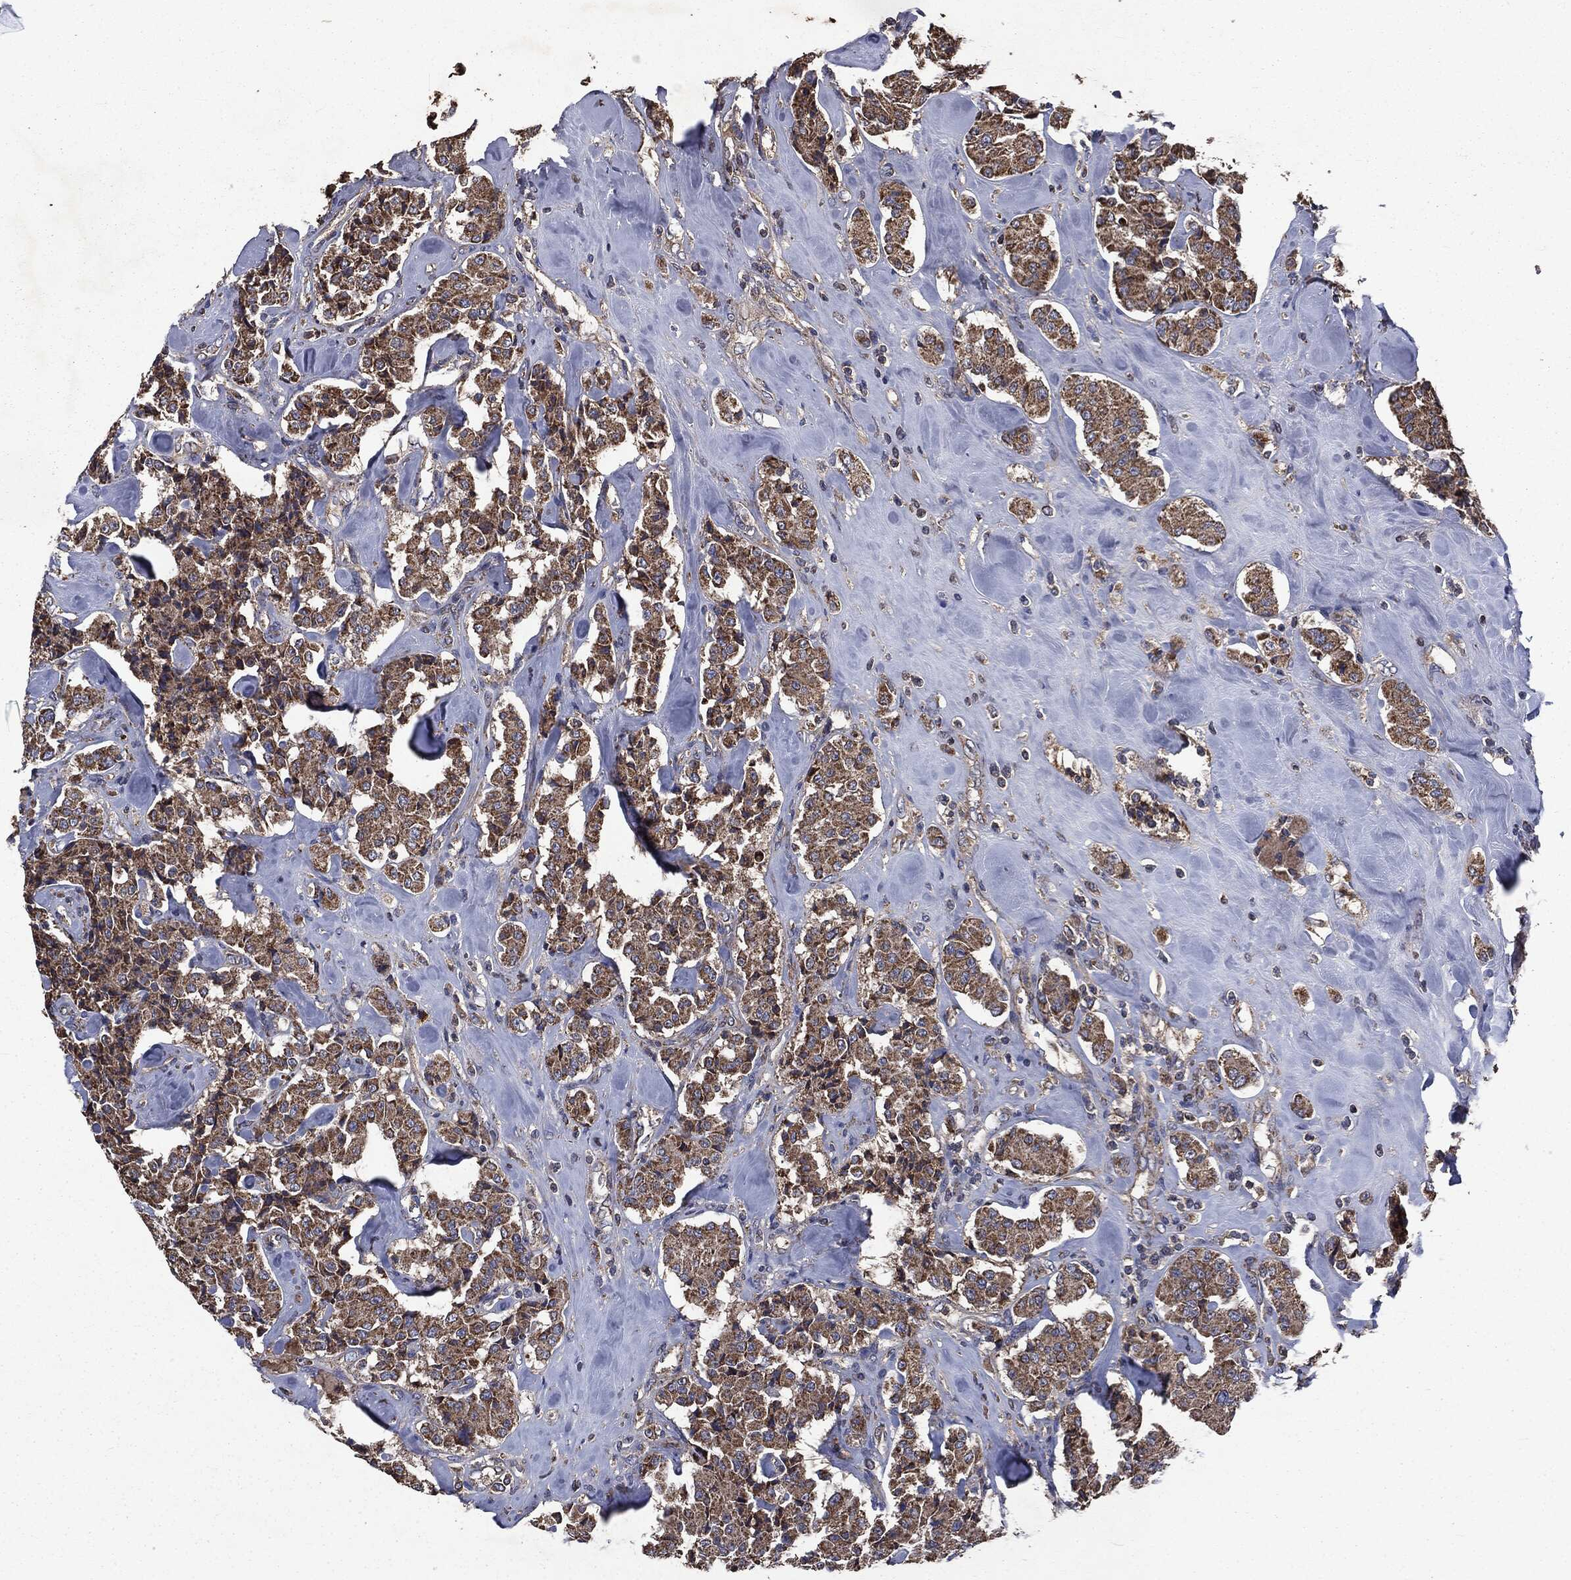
{"staining": {"intensity": "strong", "quantity": ">75%", "location": "cytoplasmic/membranous"}, "tissue": "carcinoid", "cell_type": "Tumor cells", "image_type": "cancer", "snomed": [{"axis": "morphology", "description": "Carcinoid, malignant, NOS"}, {"axis": "topography", "description": "Pancreas"}], "caption": "The immunohistochemical stain highlights strong cytoplasmic/membranous expression in tumor cells of carcinoid tissue.", "gene": "MAPK6", "patient": {"sex": "male", "age": 41}}